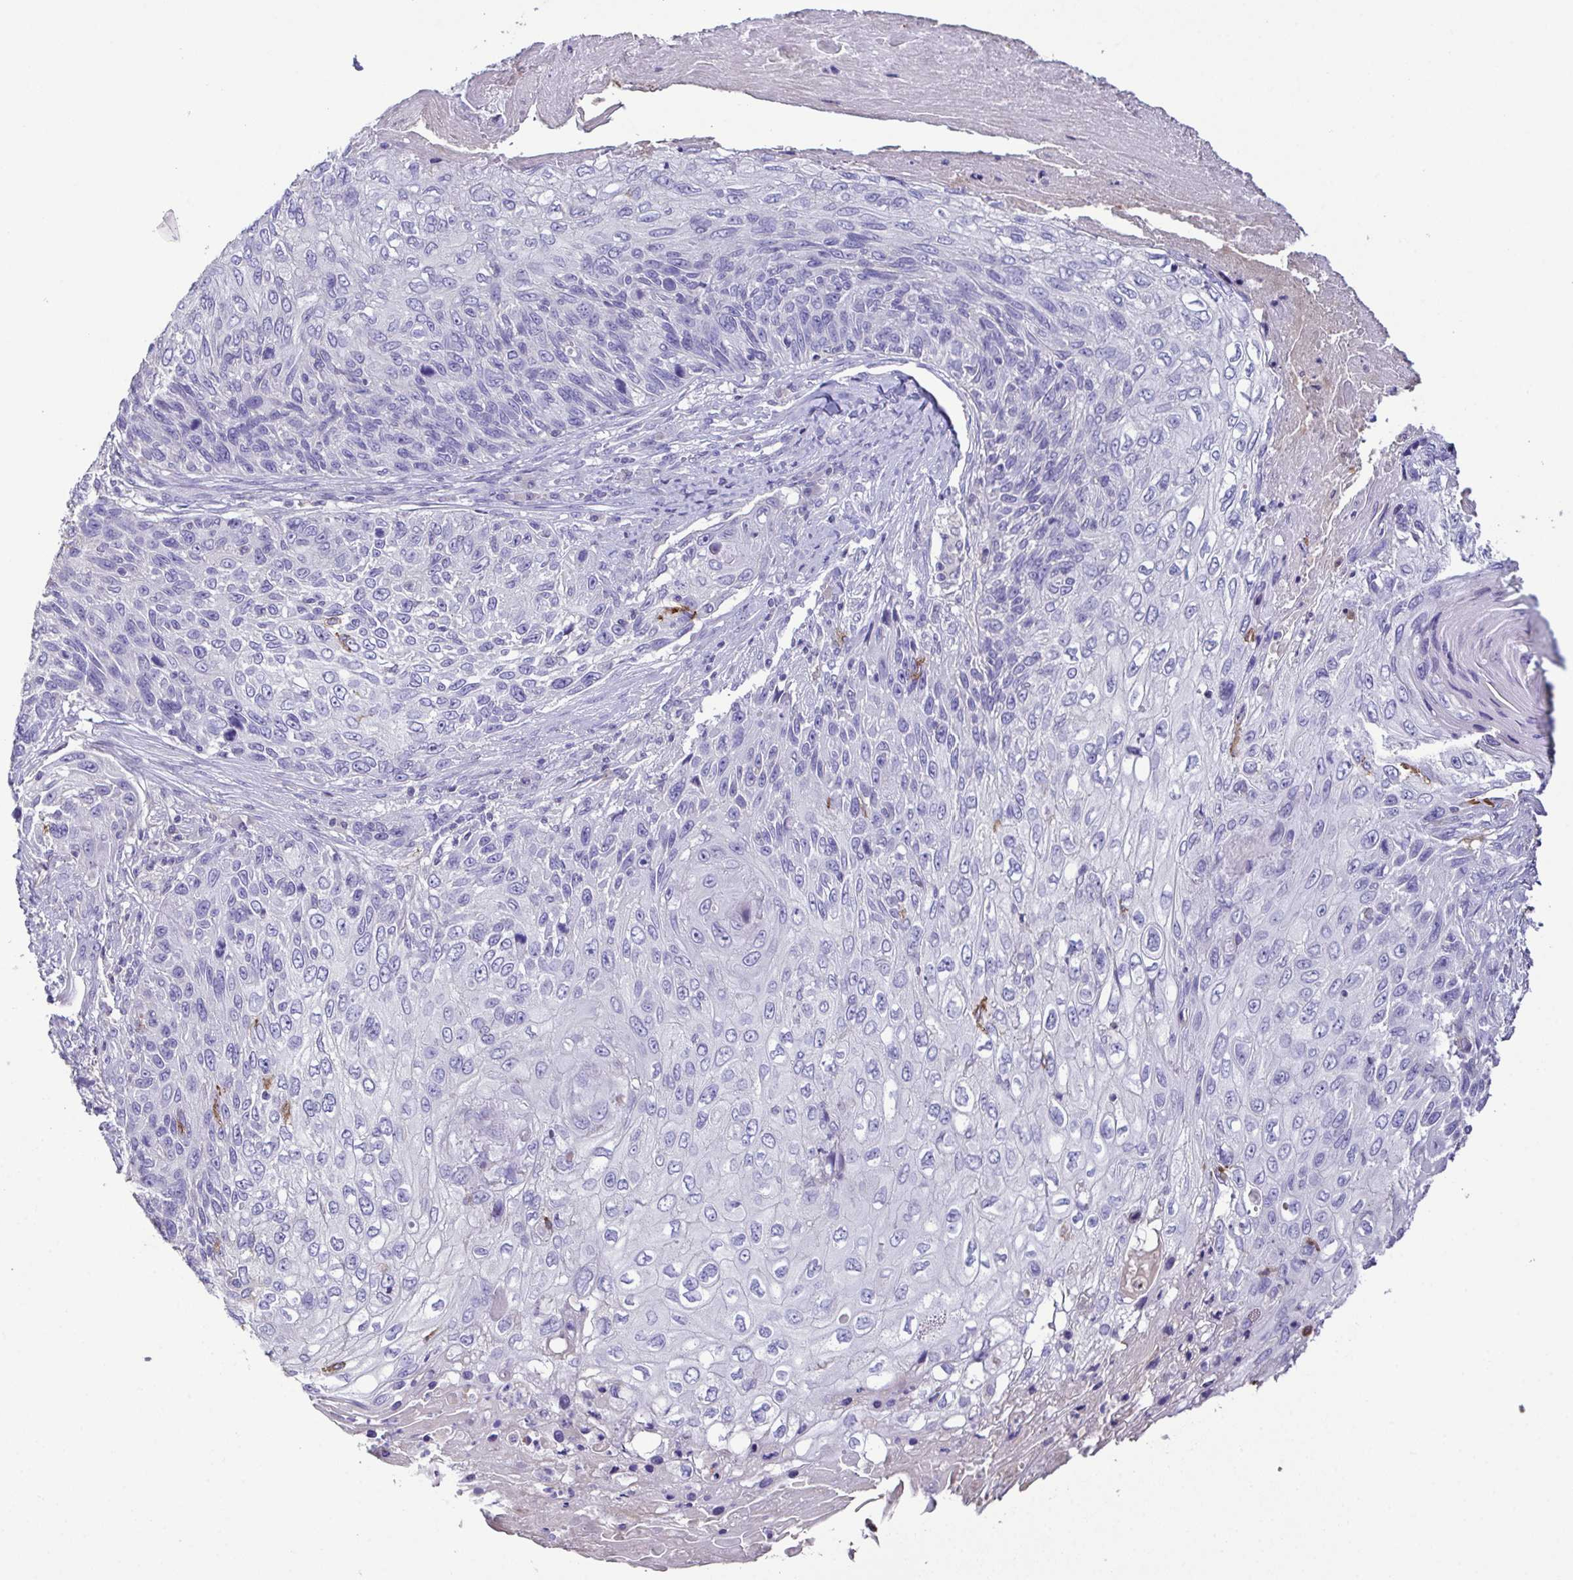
{"staining": {"intensity": "negative", "quantity": "none", "location": "none"}, "tissue": "skin cancer", "cell_type": "Tumor cells", "image_type": "cancer", "snomed": [{"axis": "morphology", "description": "Squamous cell carcinoma, NOS"}, {"axis": "topography", "description": "Skin"}], "caption": "High power microscopy image of an immunohistochemistry (IHC) image of skin cancer, revealing no significant staining in tumor cells.", "gene": "MARCO", "patient": {"sex": "male", "age": 92}}